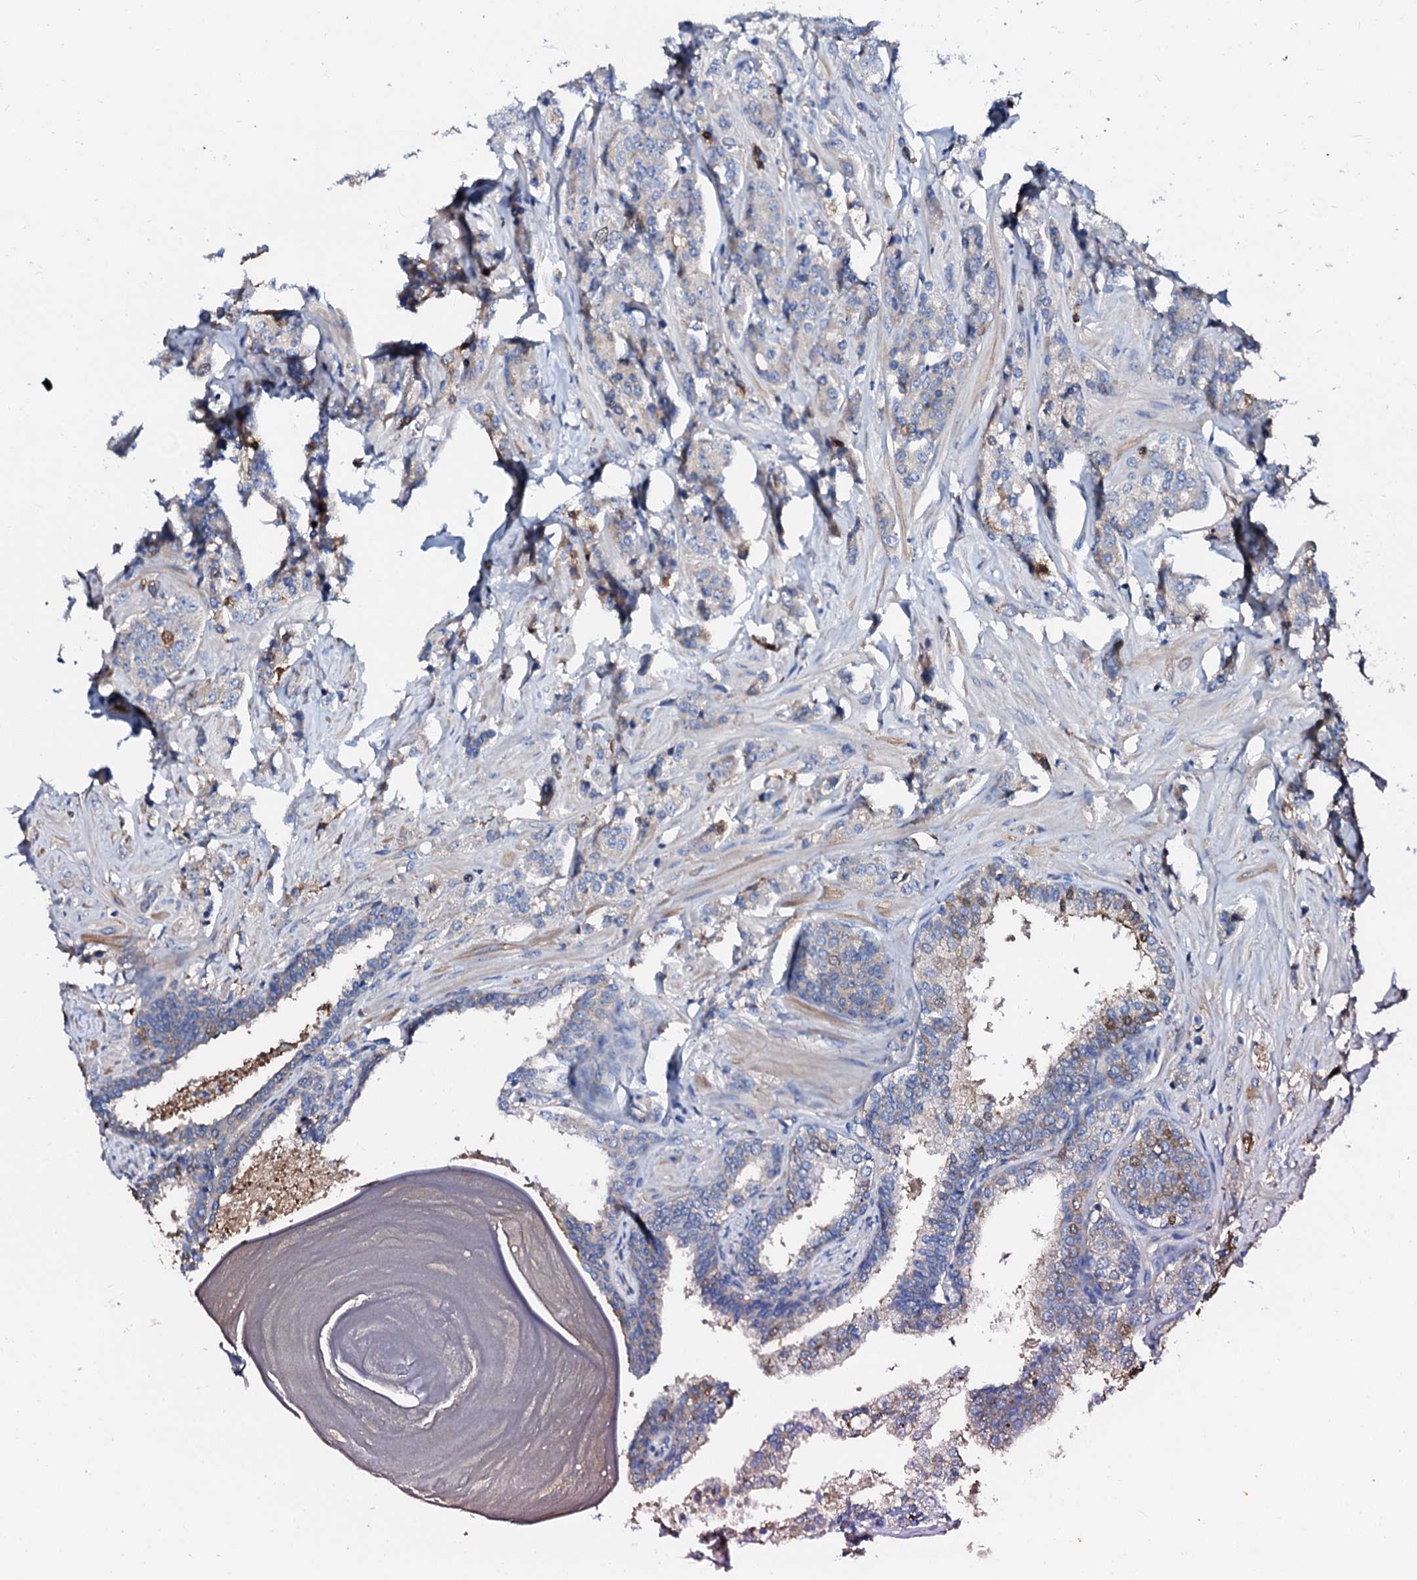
{"staining": {"intensity": "negative", "quantity": "none", "location": "none"}, "tissue": "prostate cancer", "cell_type": "Tumor cells", "image_type": "cancer", "snomed": [{"axis": "morphology", "description": "Adenocarcinoma, High grade"}, {"axis": "topography", "description": "Prostate"}], "caption": "A micrograph of human prostate cancer (high-grade adenocarcinoma) is negative for staining in tumor cells. (Stains: DAB immunohistochemistry with hematoxylin counter stain, Microscopy: brightfield microscopy at high magnification).", "gene": "CSKMT", "patient": {"sex": "male", "age": 62}}